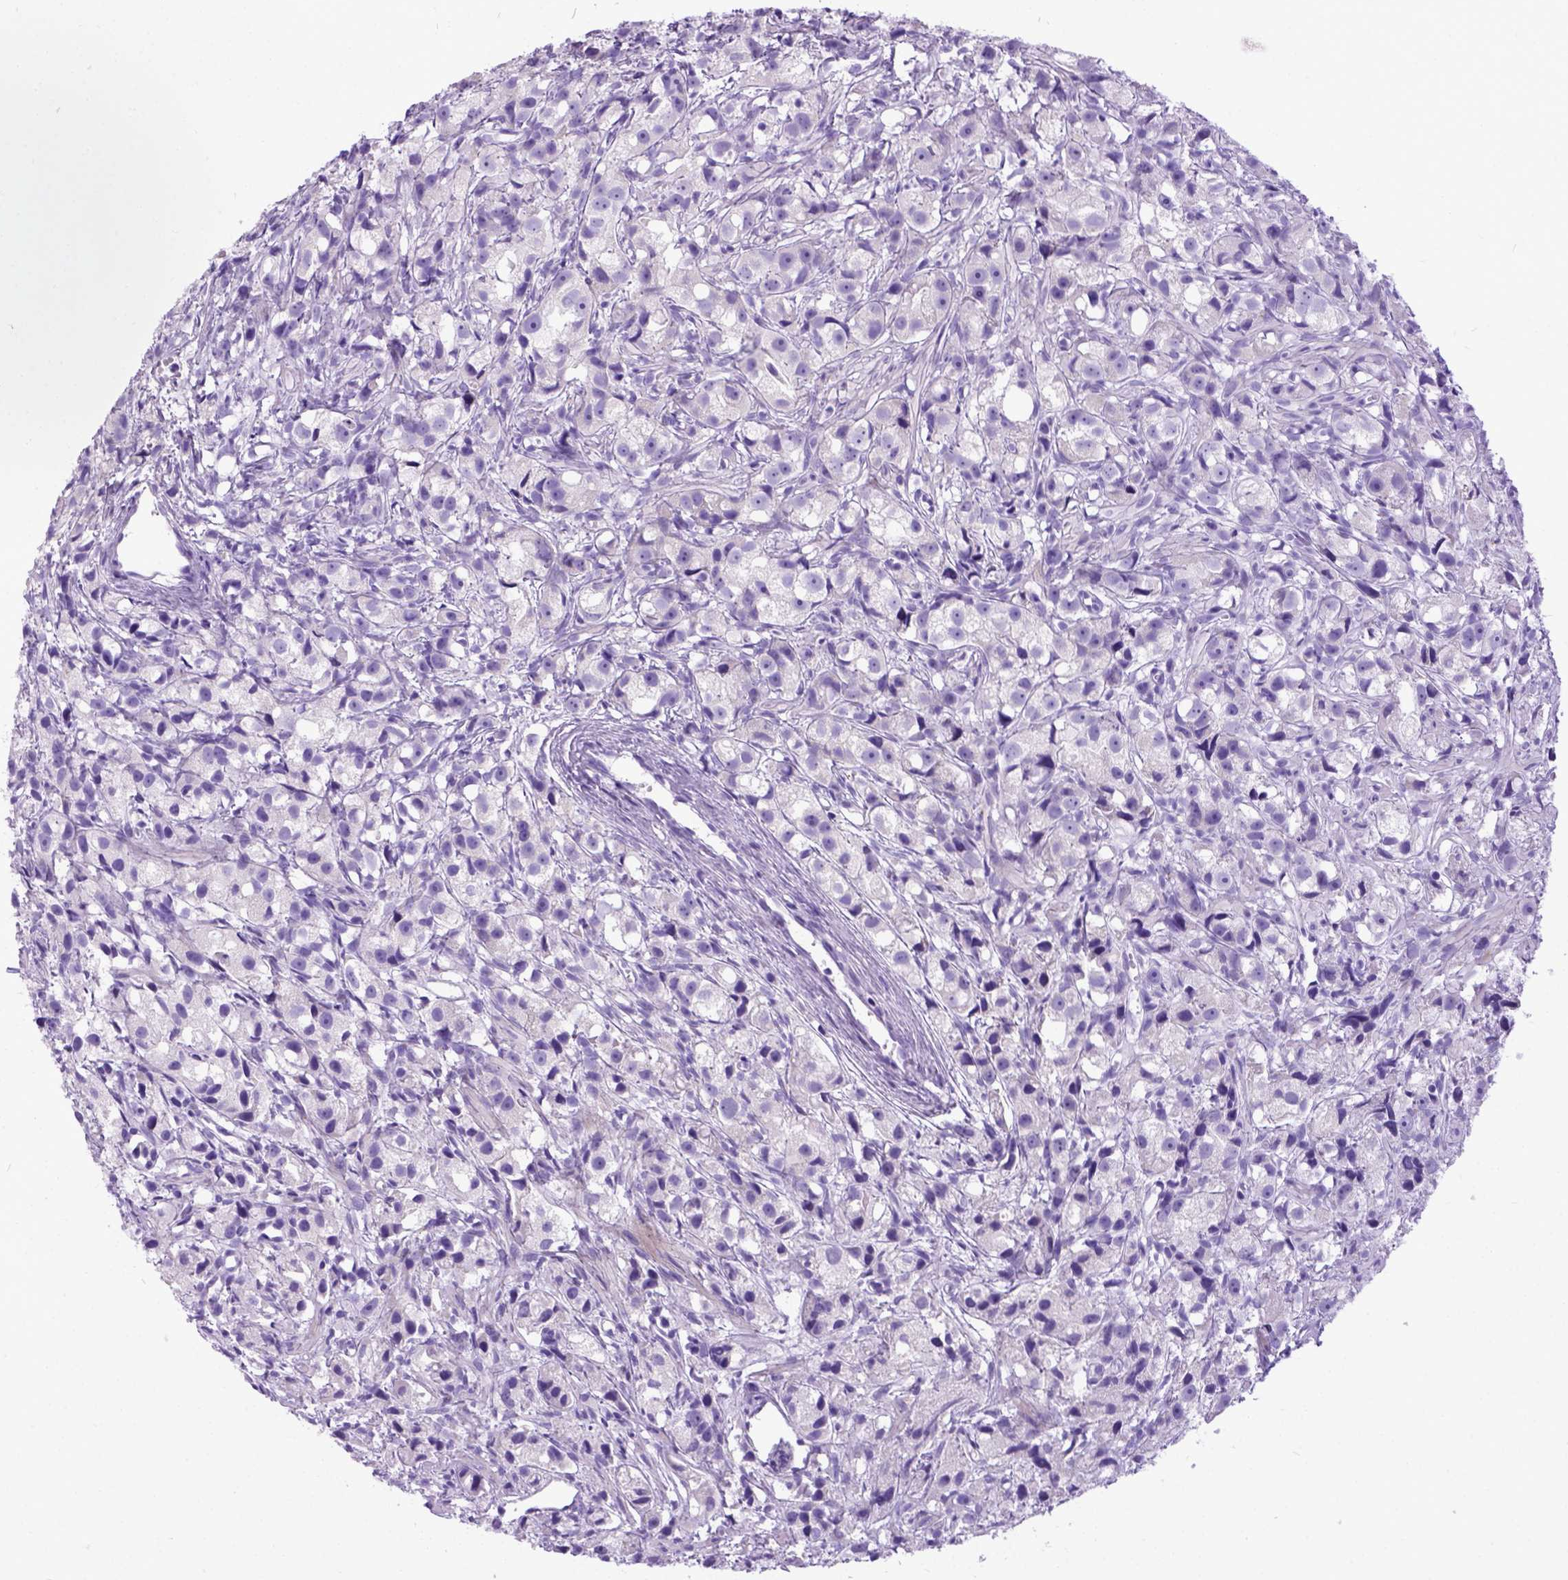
{"staining": {"intensity": "negative", "quantity": "none", "location": "none"}, "tissue": "prostate cancer", "cell_type": "Tumor cells", "image_type": "cancer", "snomed": [{"axis": "morphology", "description": "Adenocarcinoma, High grade"}, {"axis": "topography", "description": "Prostate"}], "caption": "The micrograph displays no significant expression in tumor cells of adenocarcinoma (high-grade) (prostate). Nuclei are stained in blue.", "gene": "IGF2", "patient": {"sex": "male", "age": 75}}